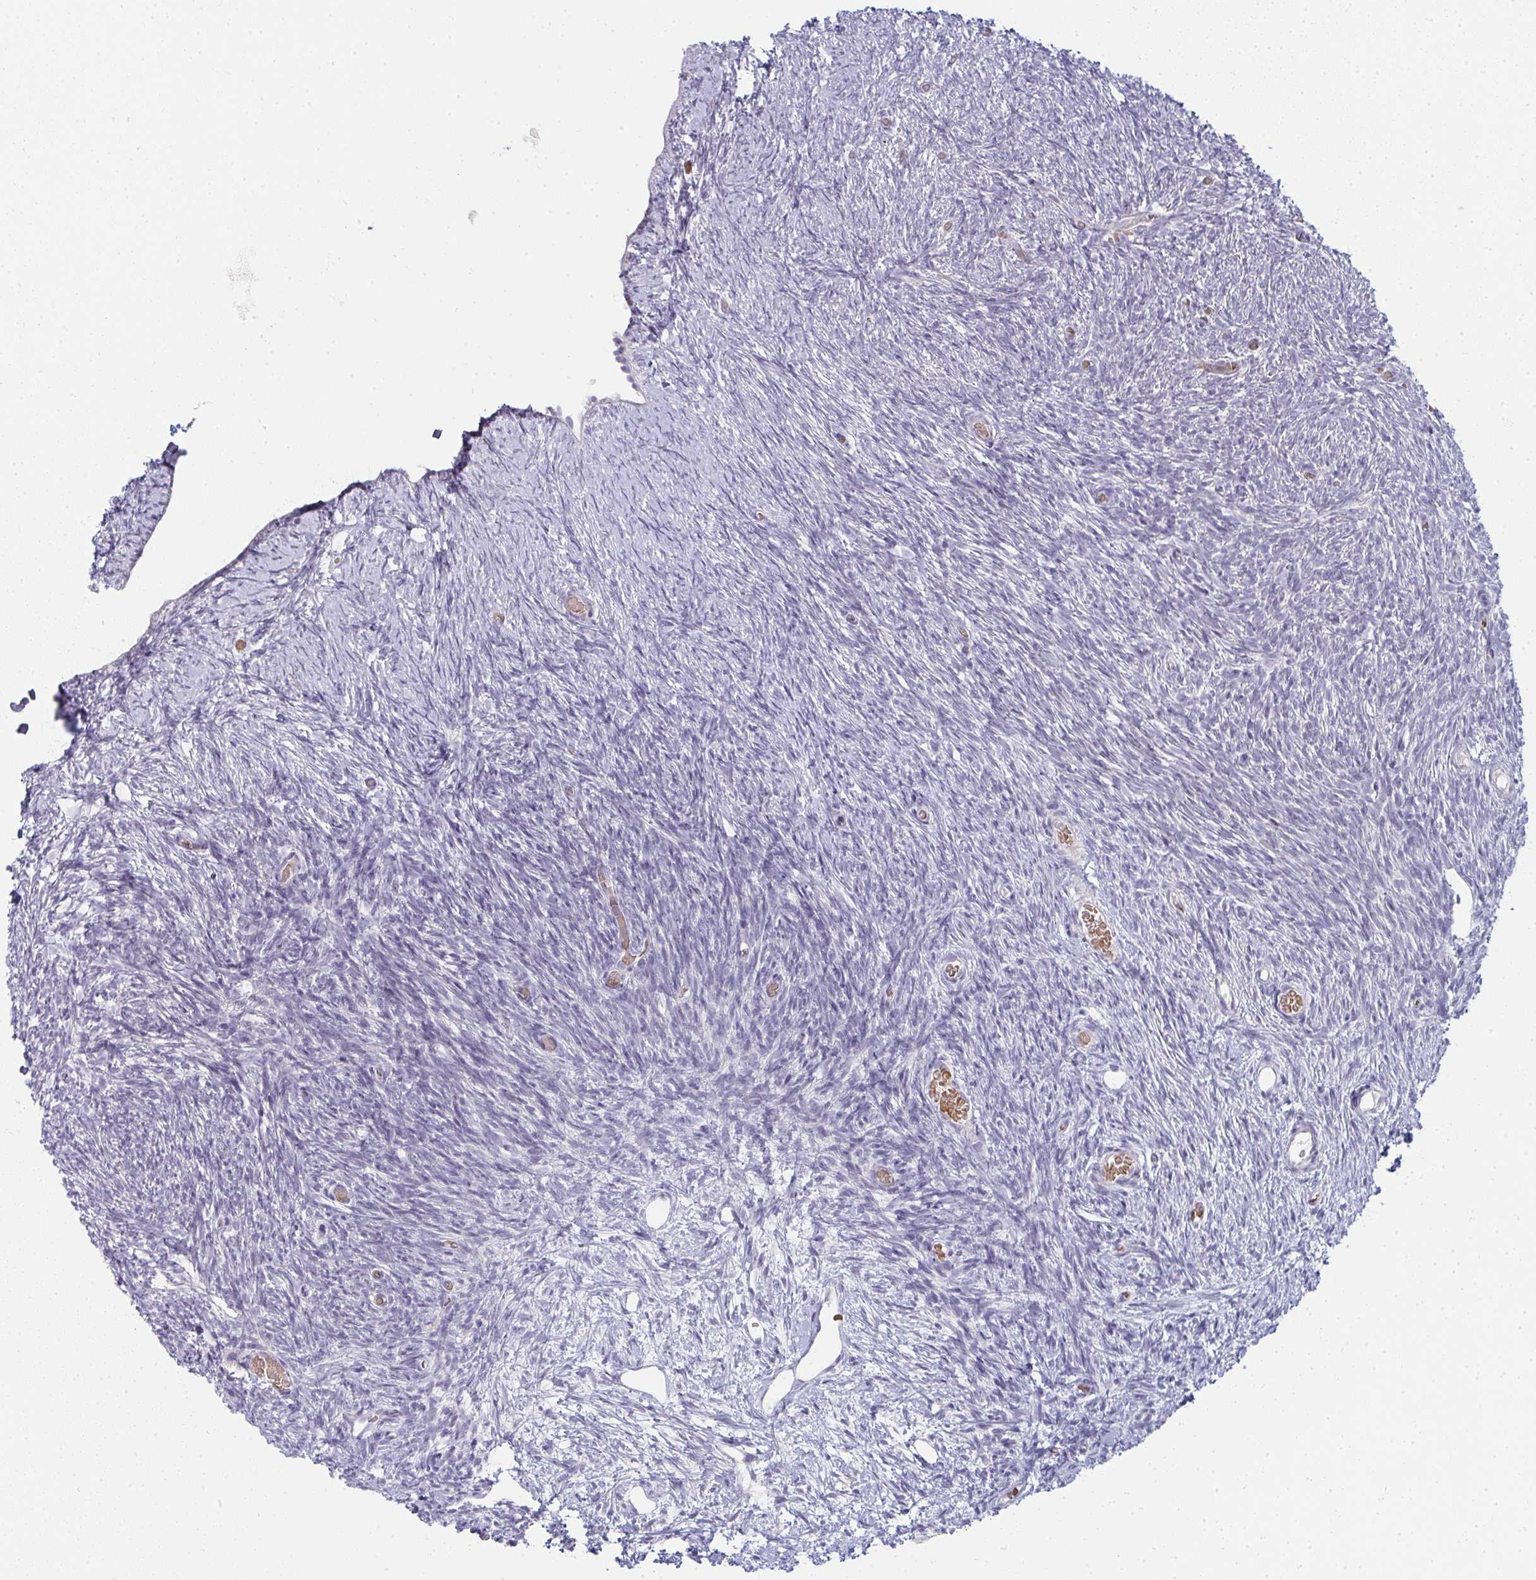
{"staining": {"intensity": "negative", "quantity": "none", "location": "none"}, "tissue": "ovary", "cell_type": "Follicle cells", "image_type": "normal", "snomed": [{"axis": "morphology", "description": "Normal tissue, NOS"}, {"axis": "topography", "description": "Ovary"}], "caption": "High power microscopy photomicrograph of an immunohistochemistry (IHC) histopathology image of benign ovary, revealing no significant positivity in follicle cells.", "gene": "SHB", "patient": {"sex": "female", "age": 39}}